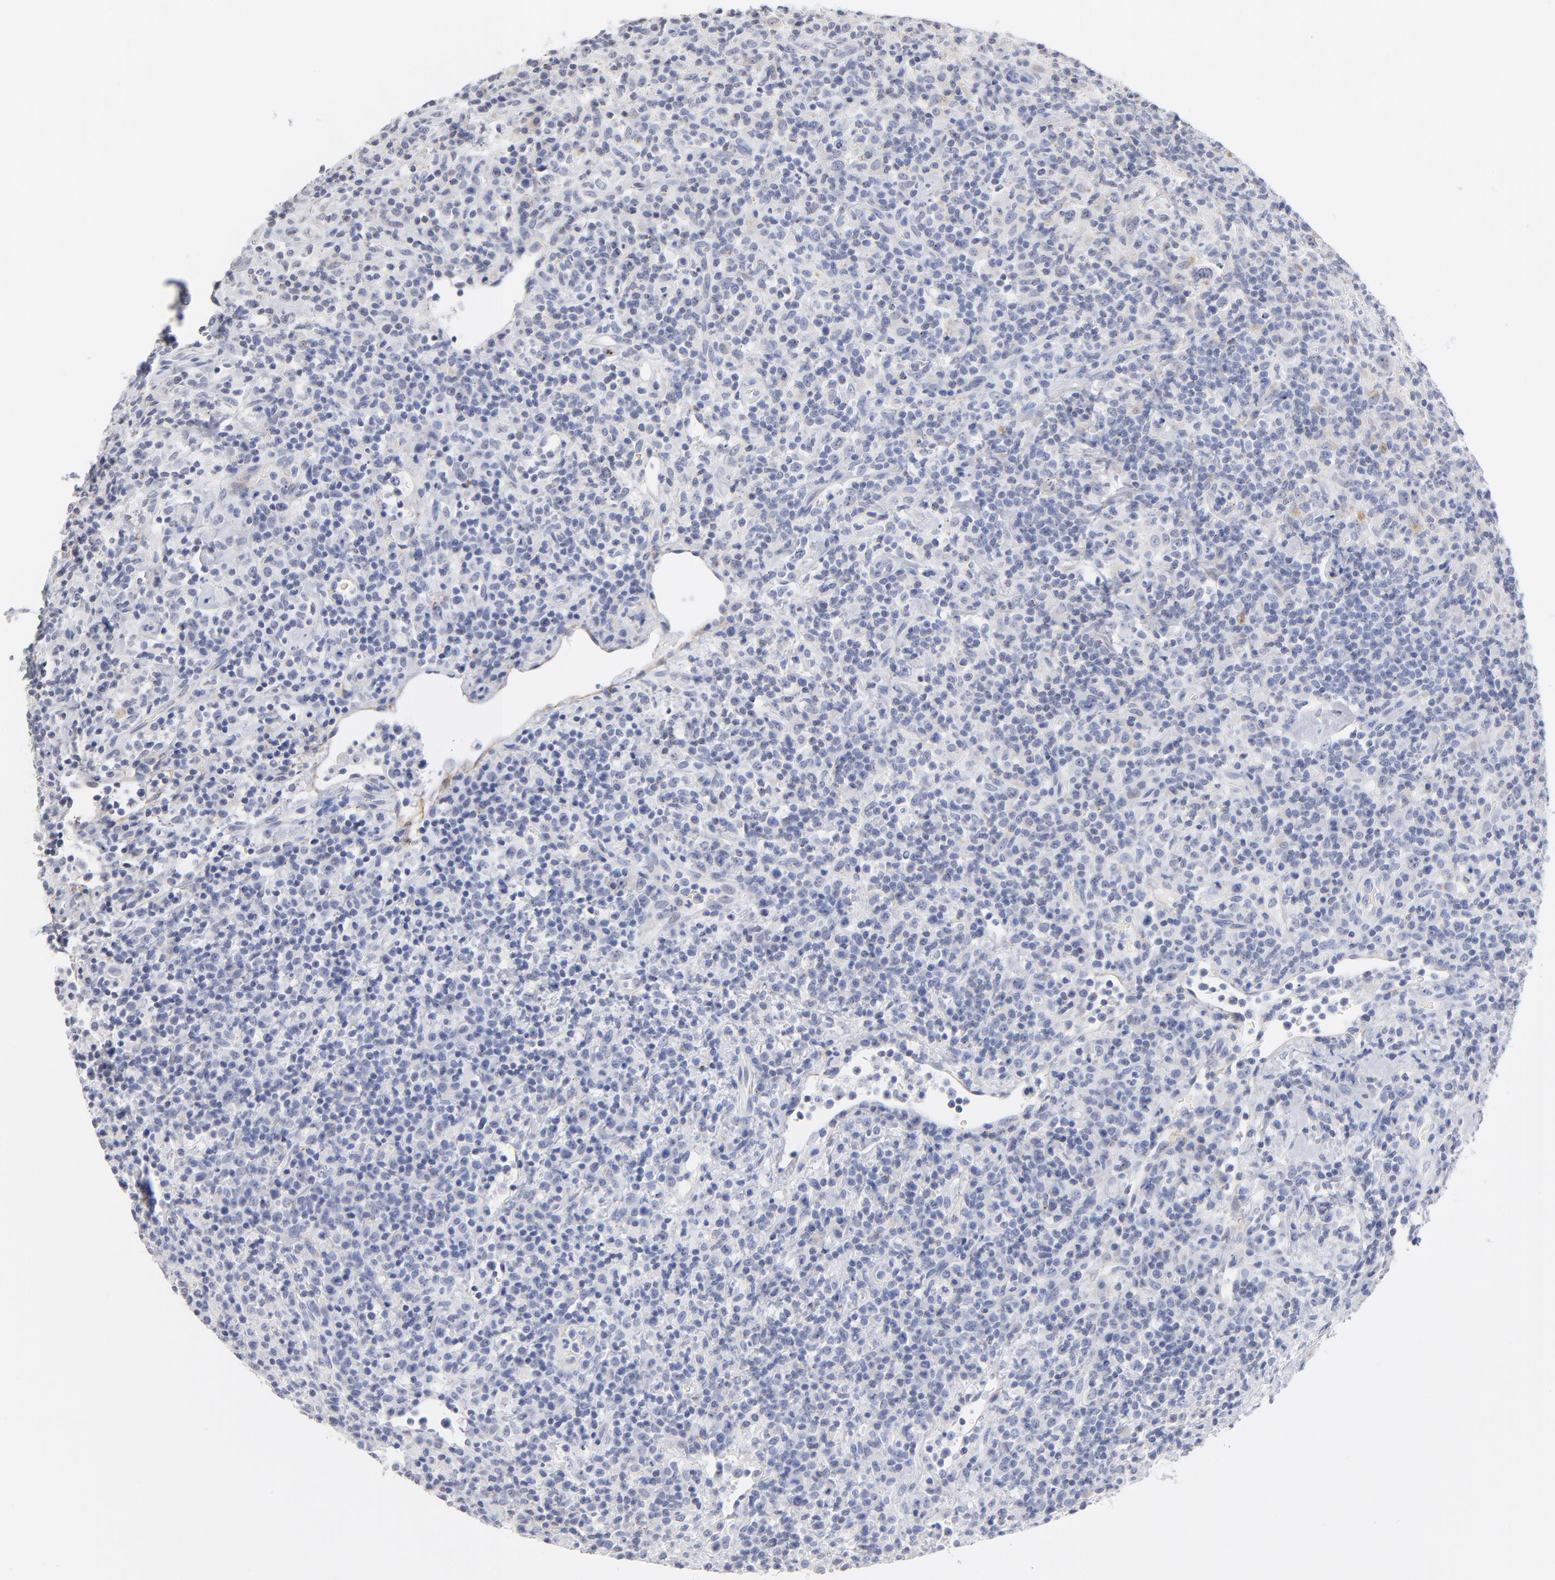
{"staining": {"intensity": "negative", "quantity": "none", "location": "none"}, "tissue": "lymphoma", "cell_type": "Tumor cells", "image_type": "cancer", "snomed": [{"axis": "morphology", "description": "Hodgkin's disease, NOS"}, {"axis": "topography", "description": "Lymph node"}], "caption": "This micrograph is of Hodgkin's disease stained with immunohistochemistry to label a protein in brown with the nuclei are counter-stained blue. There is no positivity in tumor cells.", "gene": "LTBP2", "patient": {"sex": "male", "age": 65}}